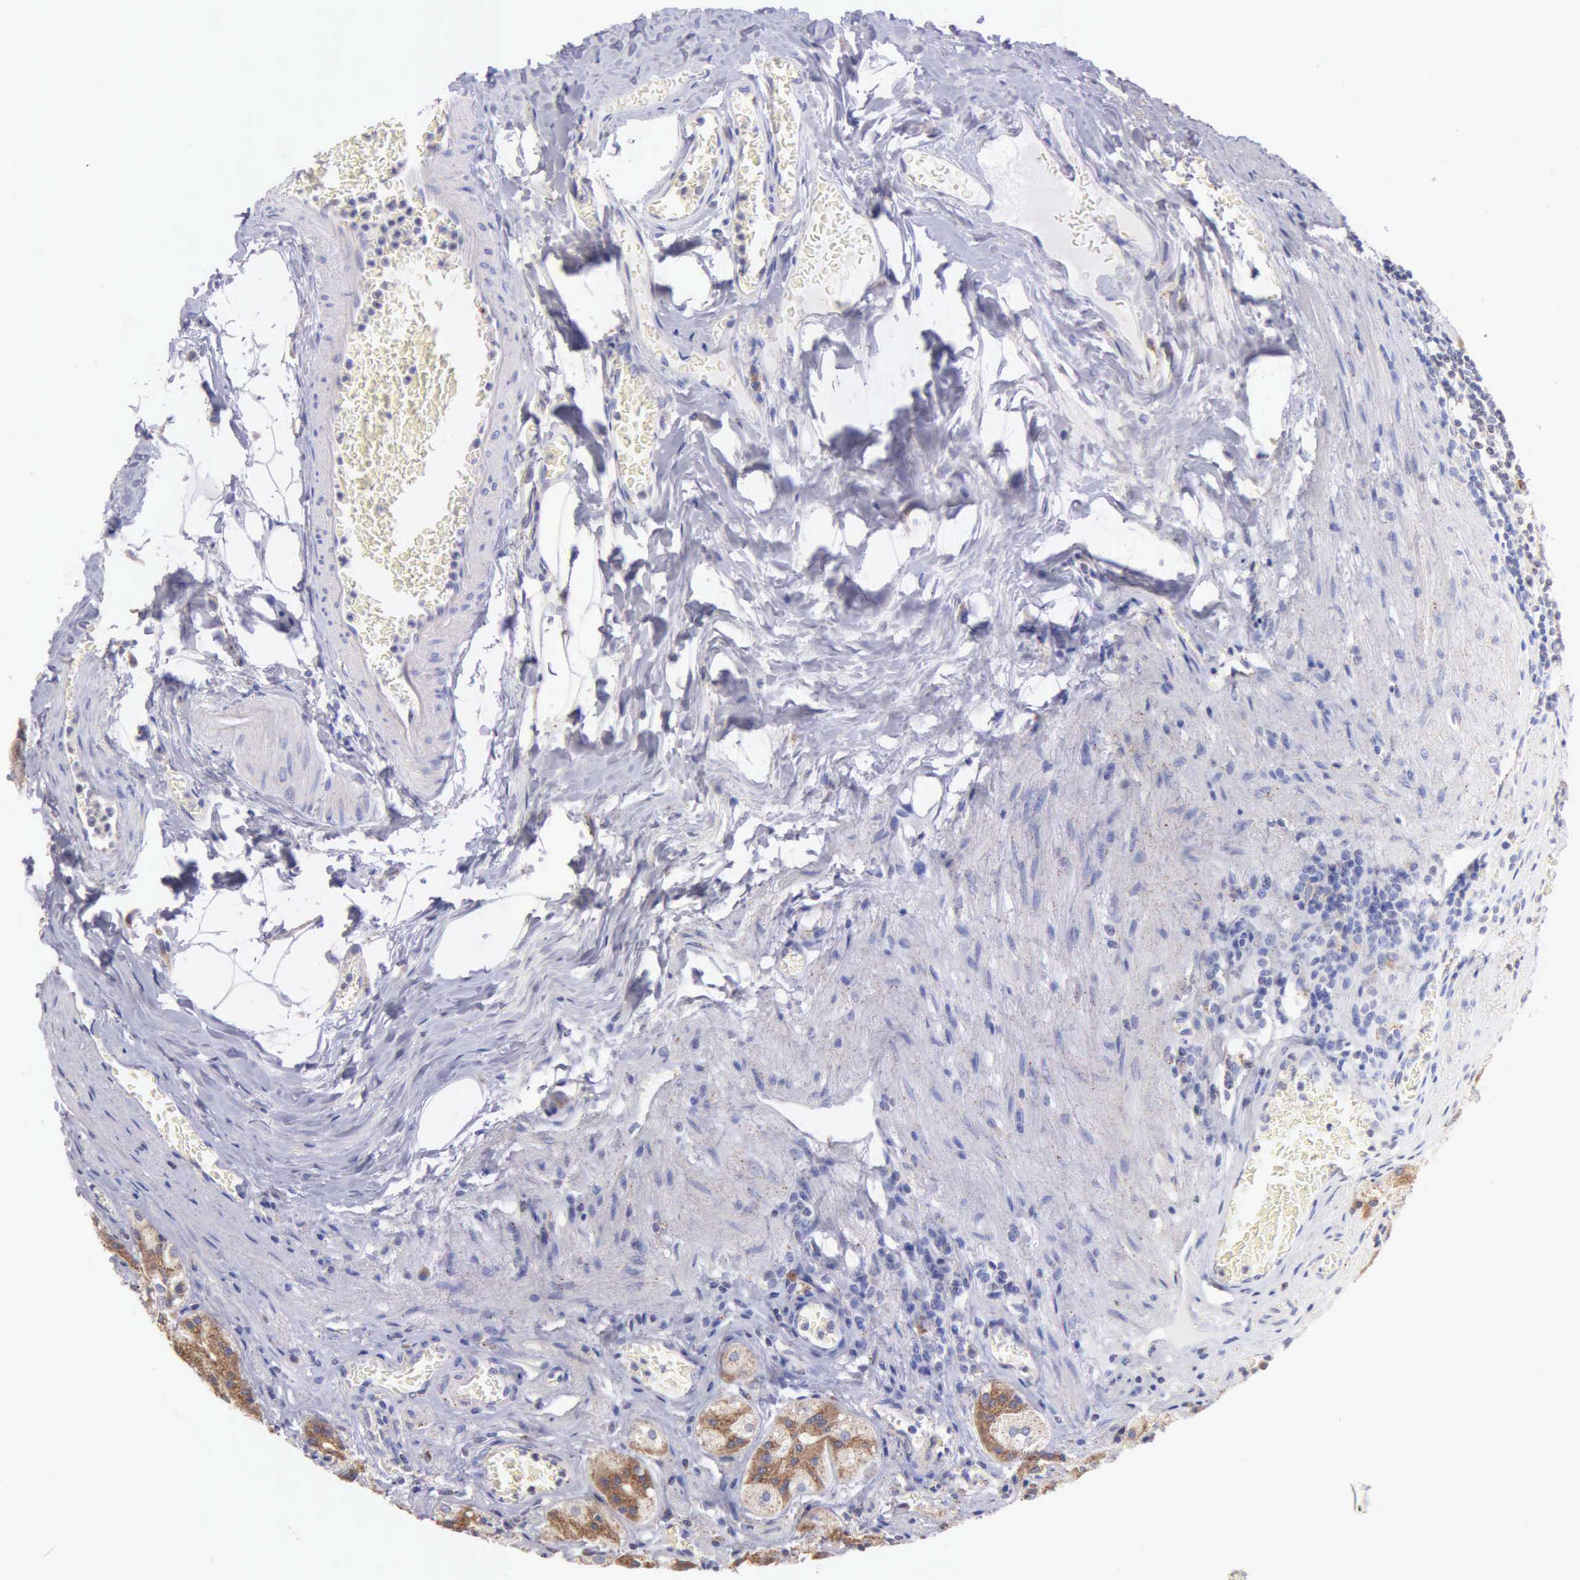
{"staining": {"intensity": "moderate", "quantity": ">75%", "location": "cytoplasmic/membranous"}, "tissue": "stomach", "cell_type": "Glandular cells", "image_type": "normal", "snomed": [{"axis": "morphology", "description": "Normal tissue, NOS"}, {"axis": "topography", "description": "Stomach, lower"}], "caption": "The immunohistochemical stain highlights moderate cytoplasmic/membranous expression in glandular cells of unremarkable stomach.", "gene": "CTAGE15", "patient": {"sex": "male", "age": 58}}